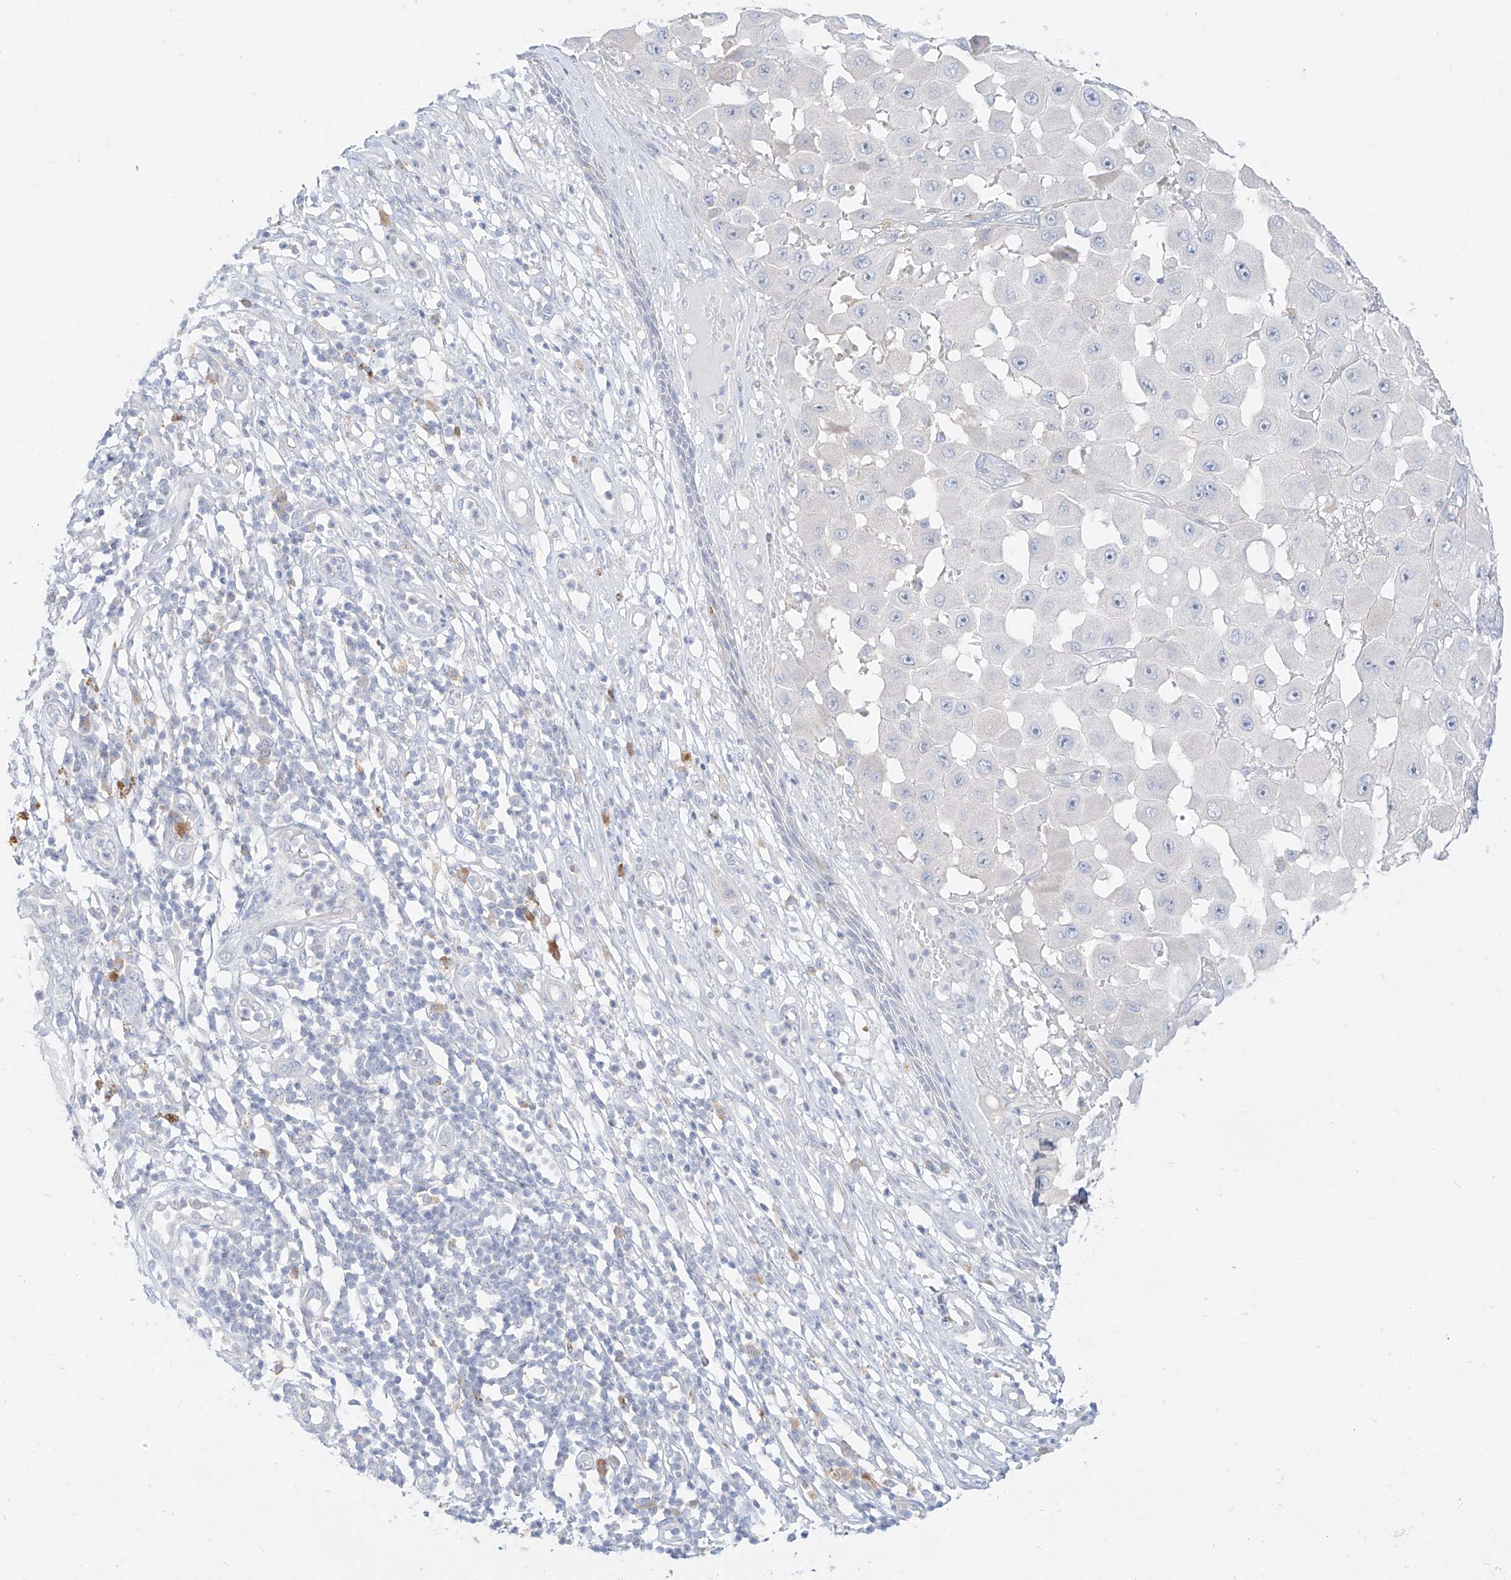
{"staining": {"intensity": "negative", "quantity": "none", "location": "none"}, "tissue": "melanoma", "cell_type": "Tumor cells", "image_type": "cancer", "snomed": [{"axis": "morphology", "description": "Malignant melanoma, NOS"}, {"axis": "topography", "description": "Skin"}], "caption": "Malignant melanoma was stained to show a protein in brown. There is no significant positivity in tumor cells.", "gene": "SYTL3", "patient": {"sex": "female", "age": 81}}